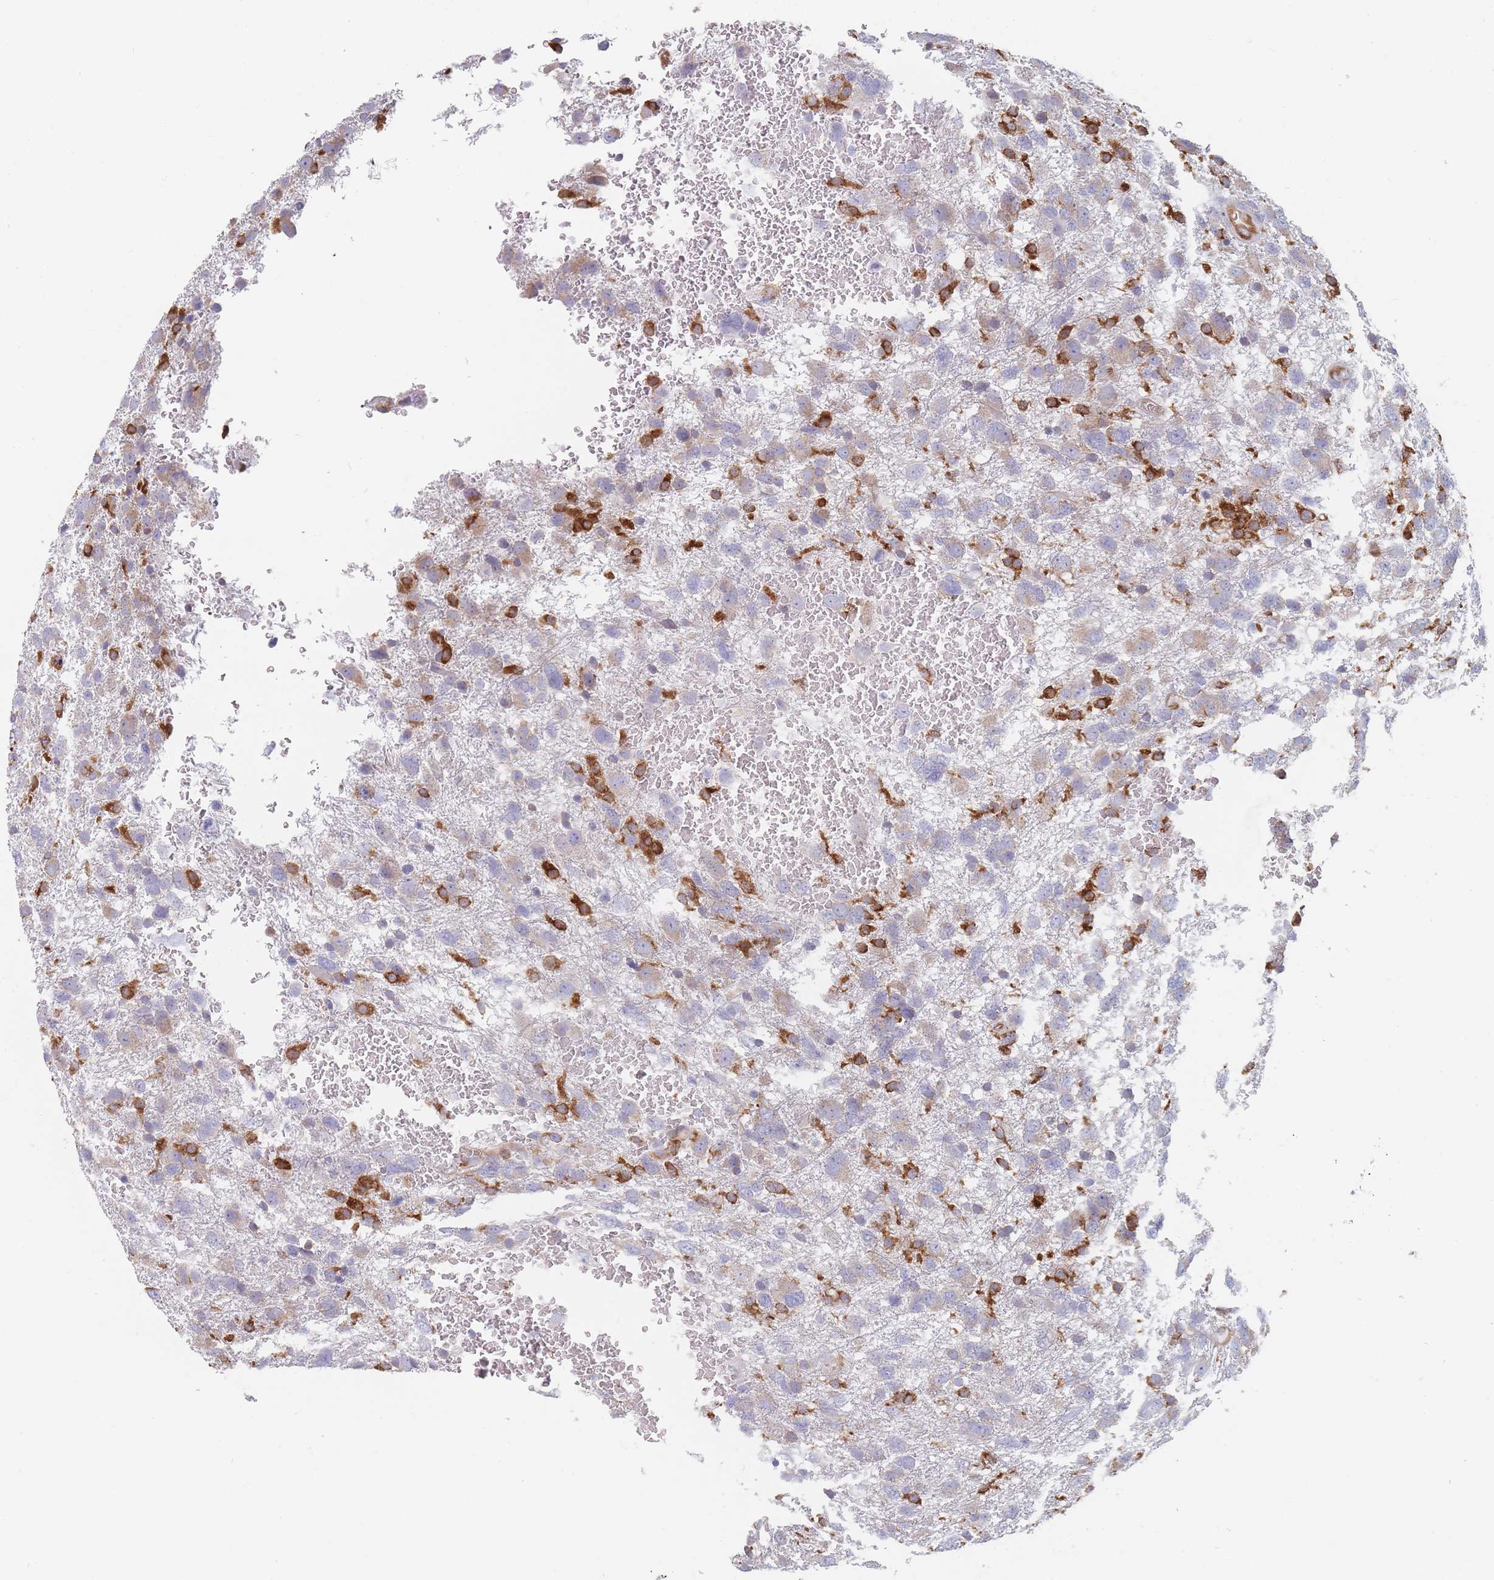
{"staining": {"intensity": "strong", "quantity": "<25%", "location": "cytoplasmic/membranous"}, "tissue": "glioma", "cell_type": "Tumor cells", "image_type": "cancer", "snomed": [{"axis": "morphology", "description": "Glioma, malignant, High grade"}, {"axis": "topography", "description": "Brain"}], "caption": "Immunohistochemistry image of neoplastic tissue: human glioma stained using immunohistochemistry (IHC) demonstrates medium levels of strong protein expression localized specifically in the cytoplasmic/membranous of tumor cells, appearing as a cytoplasmic/membranous brown color.", "gene": "MAP1S", "patient": {"sex": "male", "age": 61}}